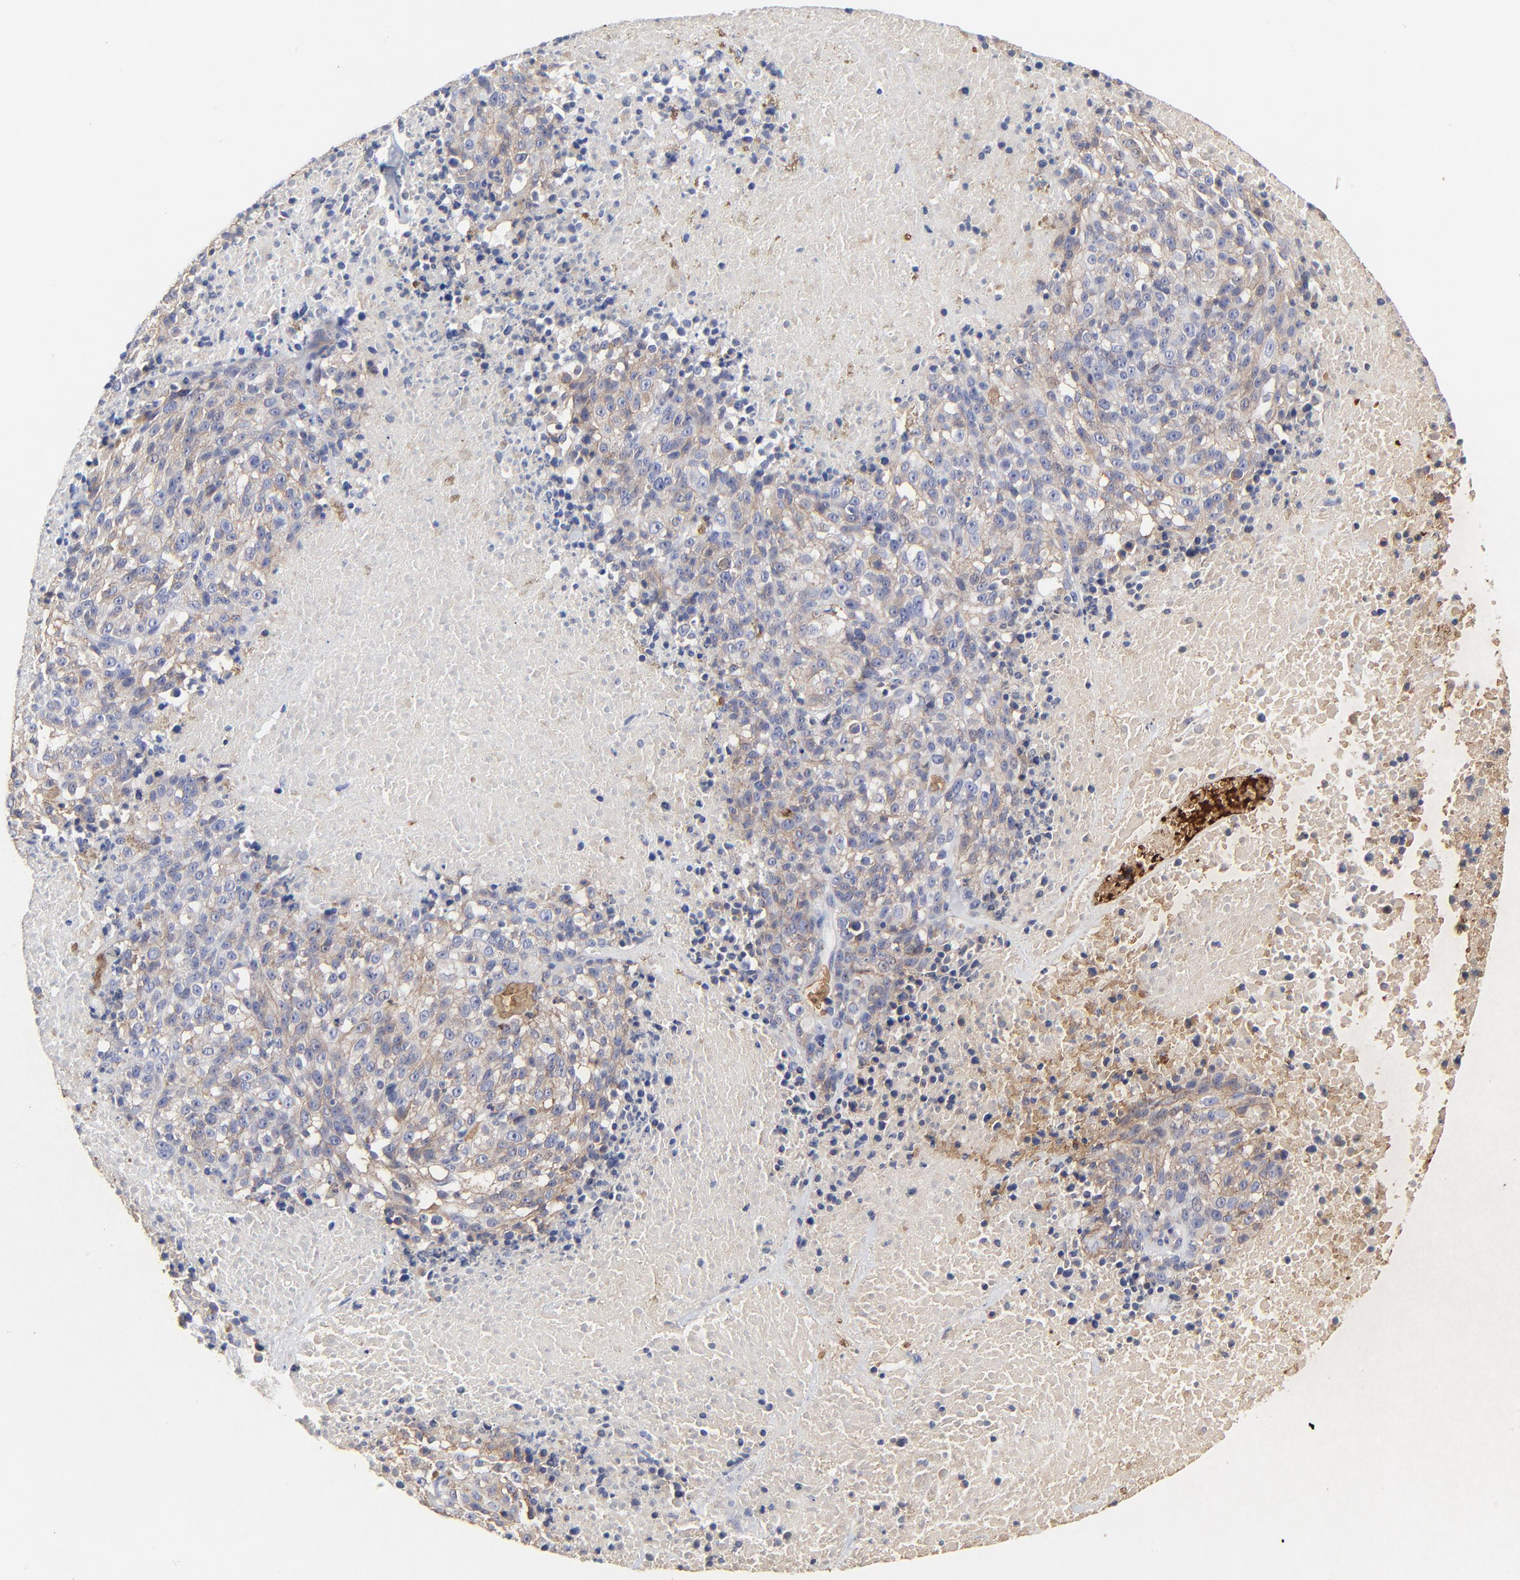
{"staining": {"intensity": "negative", "quantity": "none", "location": "none"}, "tissue": "melanoma", "cell_type": "Tumor cells", "image_type": "cancer", "snomed": [{"axis": "morphology", "description": "Malignant melanoma, Metastatic site"}, {"axis": "topography", "description": "Cerebral cortex"}], "caption": "Tumor cells show no significant staining in melanoma. (Immunohistochemistry (ihc), brightfield microscopy, high magnification).", "gene": "PAG1", "patient": {"sex": "female", "age": 52}}